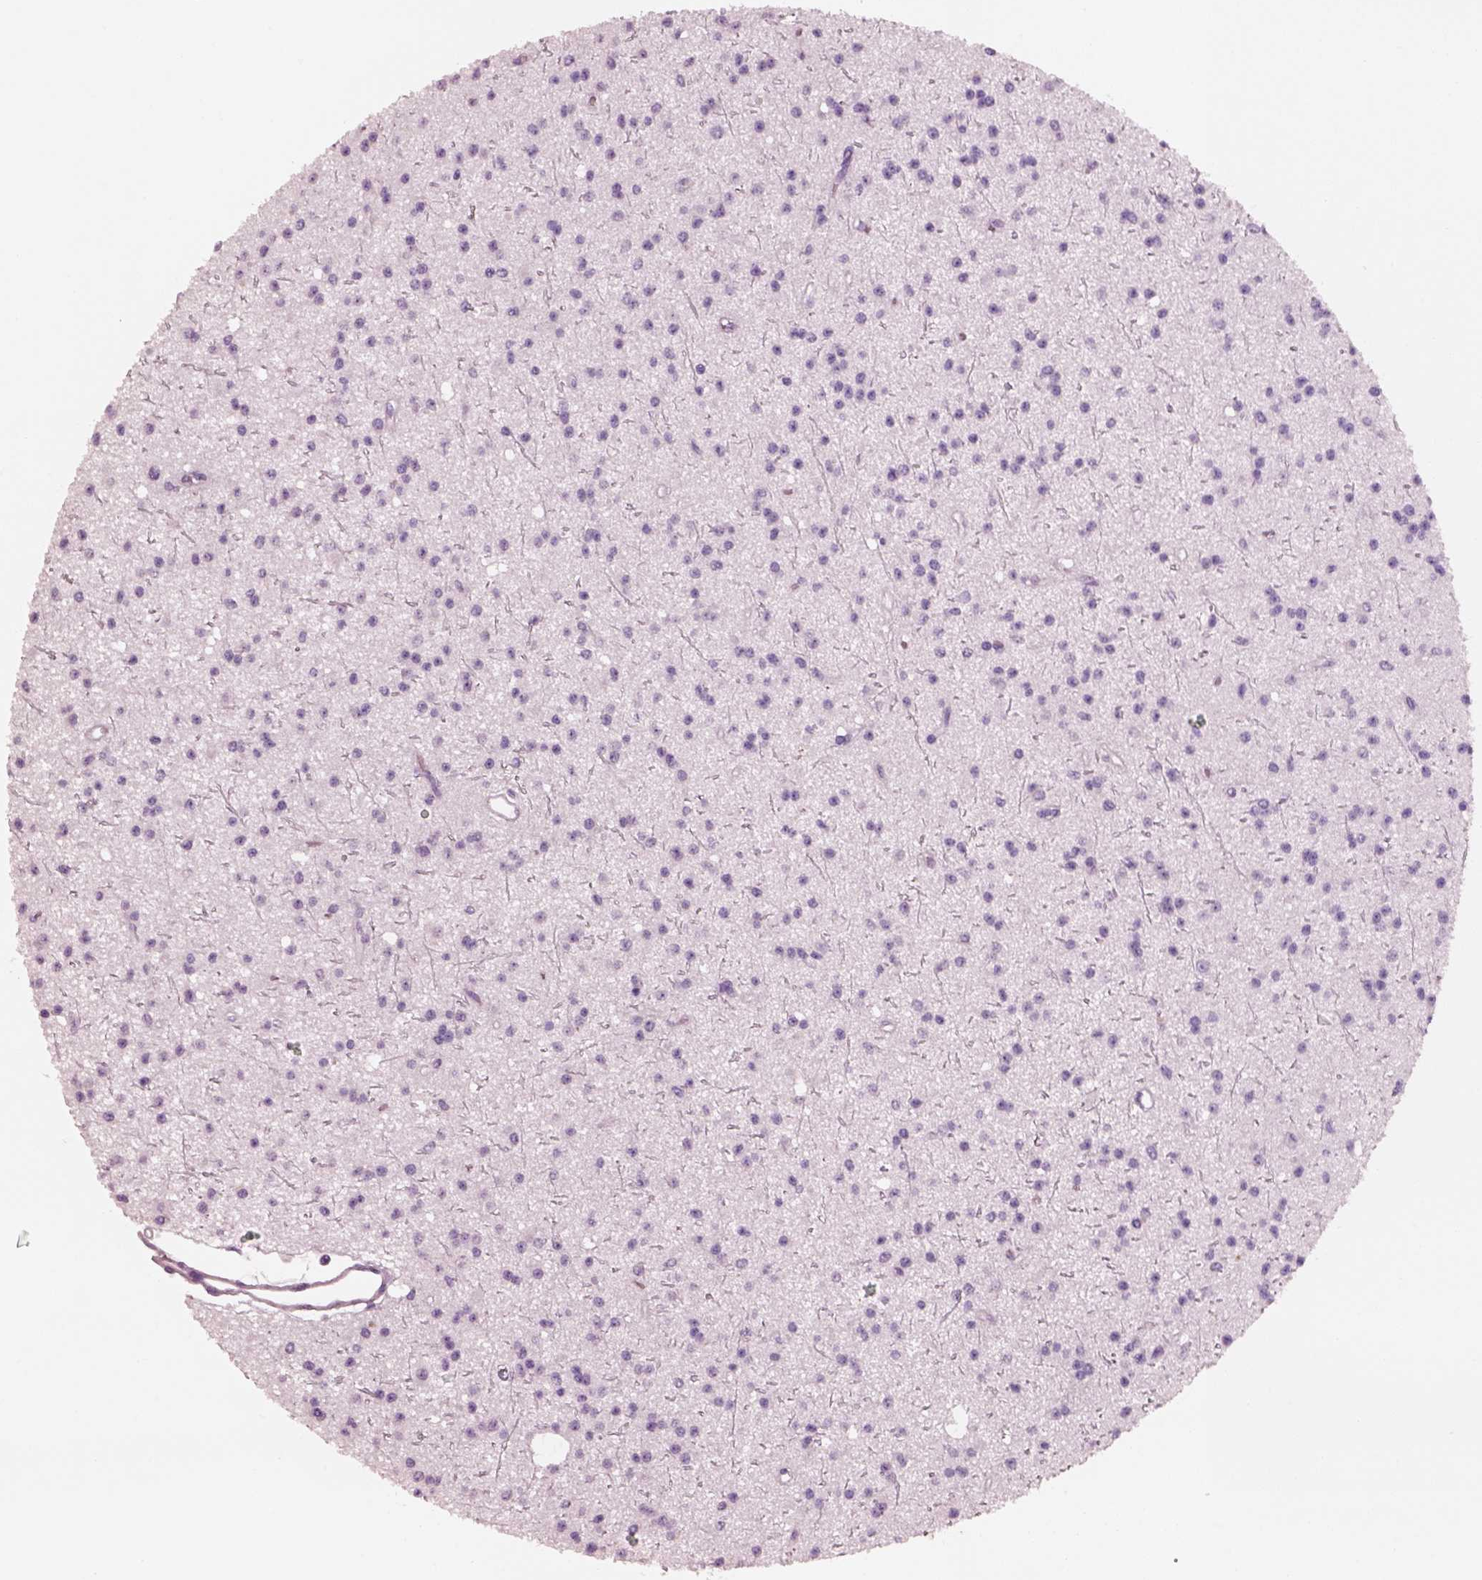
{"staining": {"intensity": "negative", "quantity": "none", "location": "none"}, "tissue": "glioma", "cell_type": "Tumor cells", "image_type": "cancer", "snomed": [{"axis": "morphology", "description": "Glioma, malignant, Low grade"}, {"axis": "topography", "description": "Brain"}], "caption": "Histopathology image shows no protein staining in tumor cells of malignant glioma (low-grade) tissue.", "gene": "PNOC", "patient": {"sex": "male", "age": 27}}